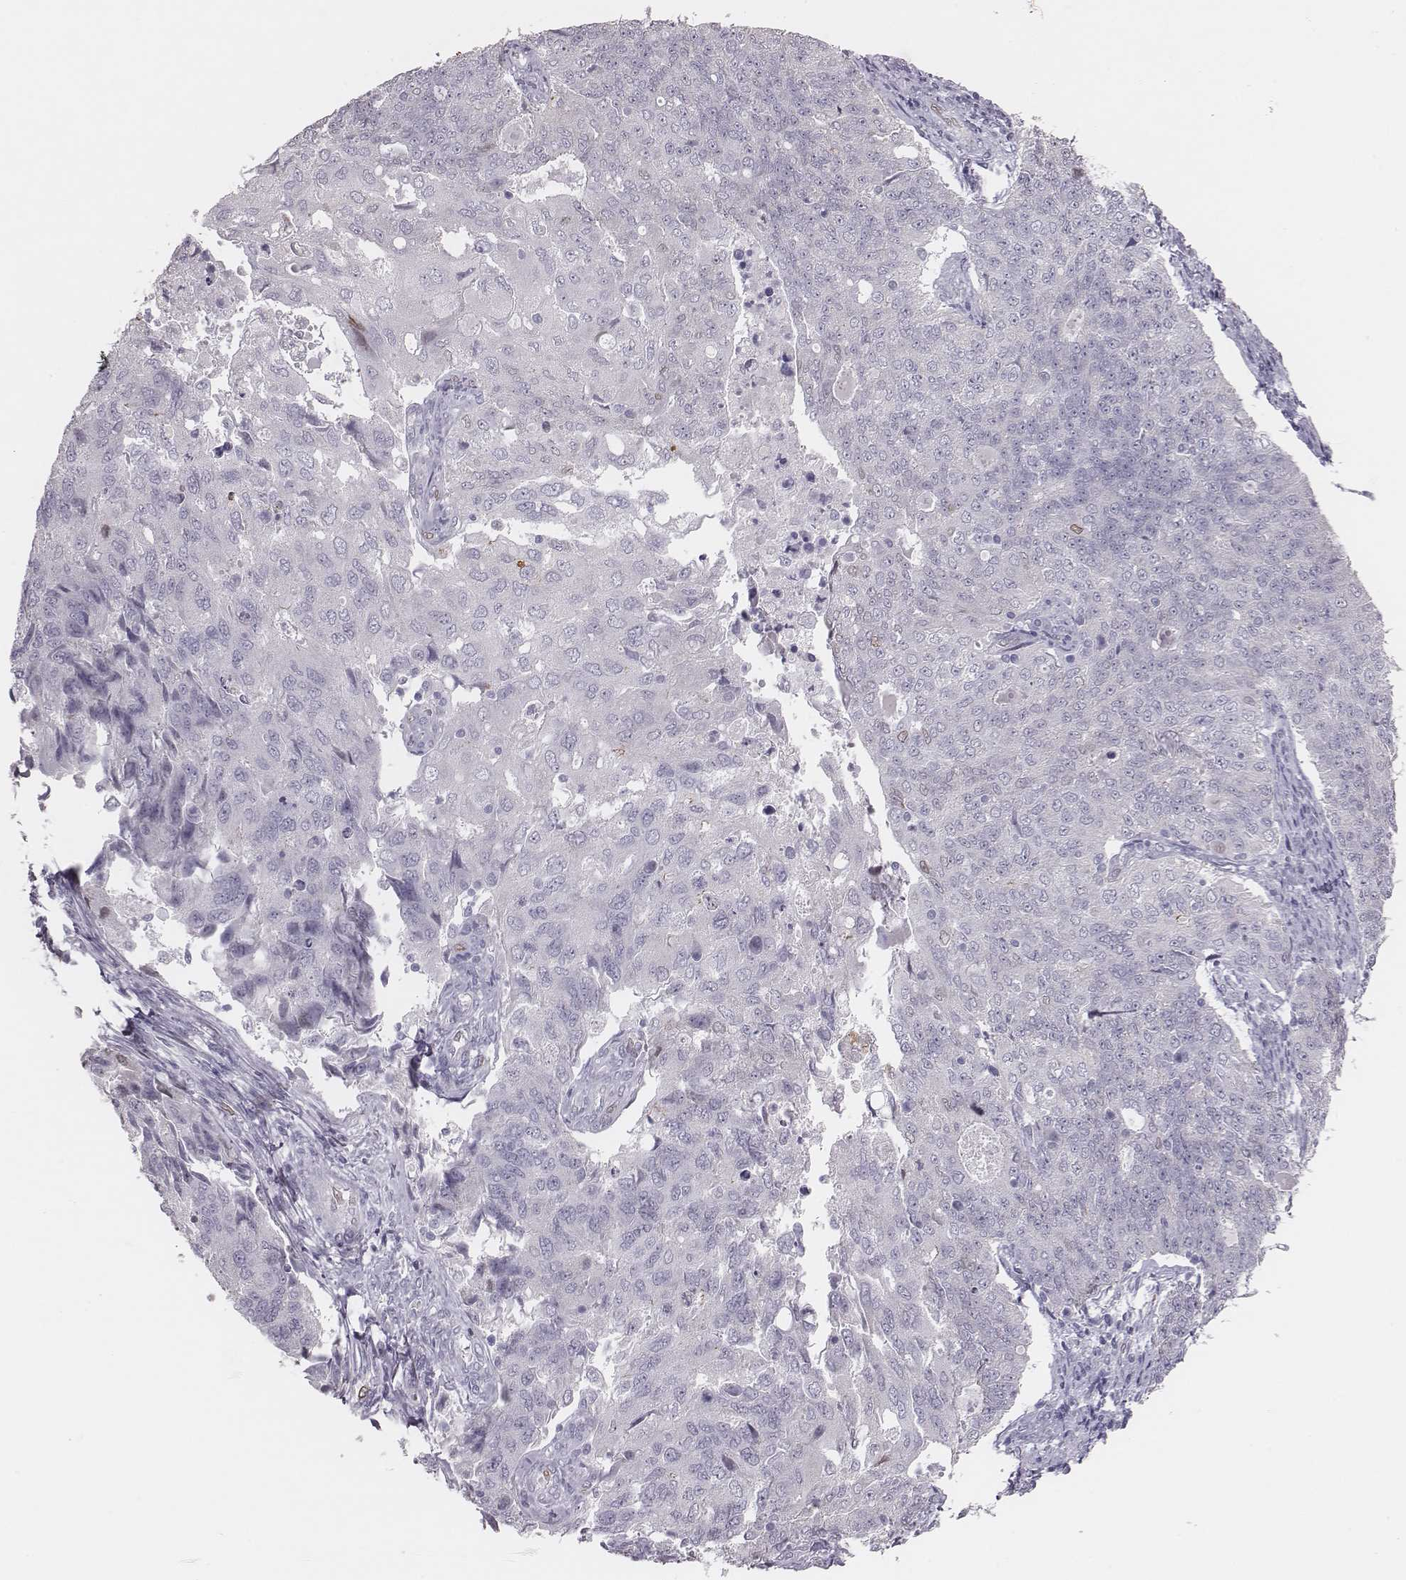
{"staining": {"intensity": "negative", "quantity": "none", "location": "none"}, "tissue": "endometrial cancer", "cell_type": "Tumor cells", "image_type": "cancer", "snomed": [{"axis": "morphology", "description": "Adenocarcinoma, NOS"}, {"axis": "topography", "description": "Endometrium"}], "caption": "High magnification brightfield microscopy of endometrial adenocarcinoma stained with DAB (brown) and counterstained with hematoxylin (blue): tumor cells show no significant expression.", "gene": "ADGRF4", "patient": {"sex": "female", "age": 43}}